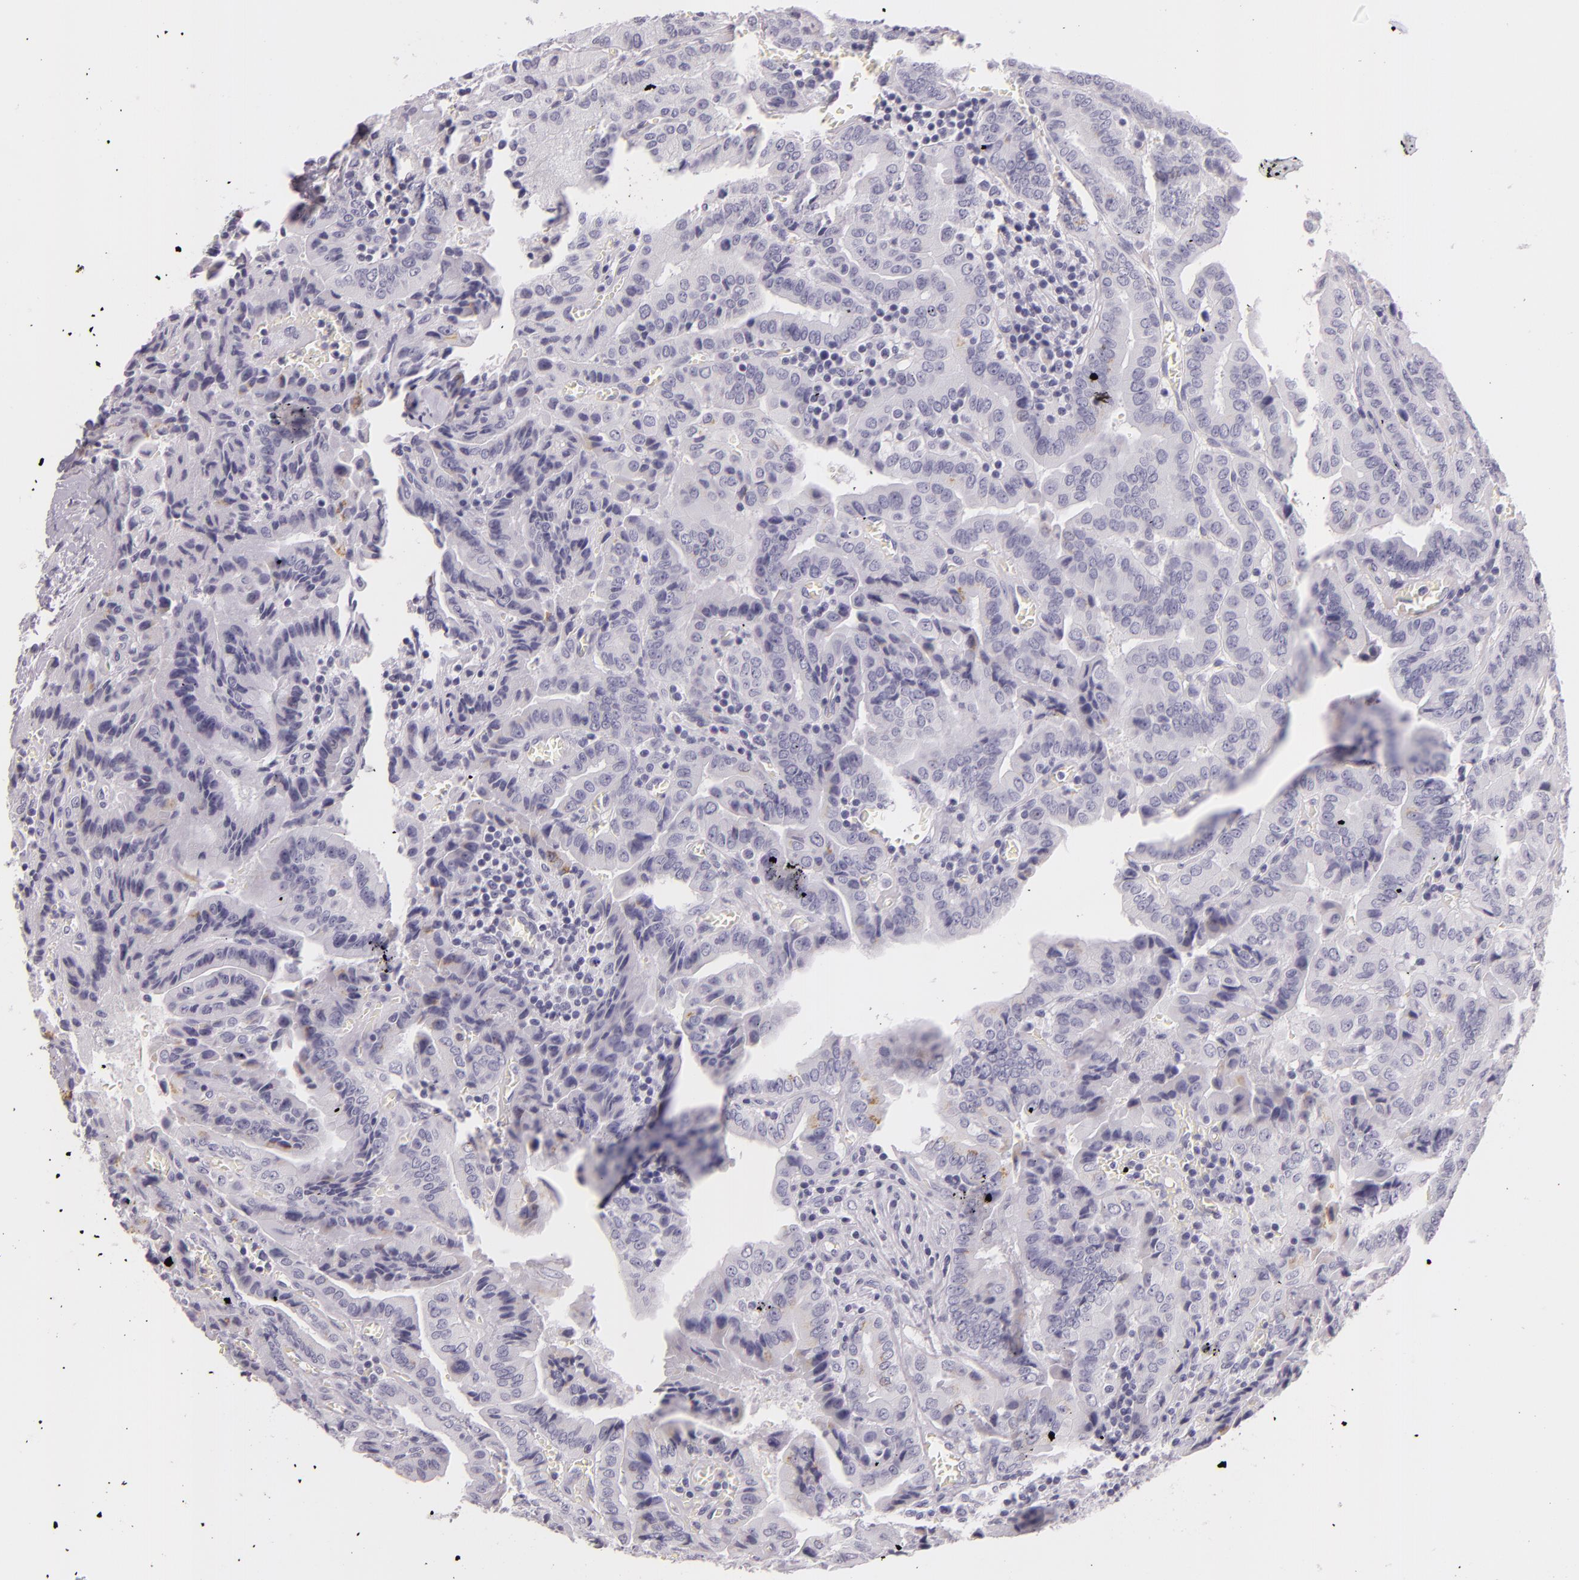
{"staining": {"intensity": "negative", "quantity": "none", "location": "none"}, "tissue": "thyroid cancer", "cell_type": "Tumor cells", "image_type": "cancer", "snomed": [{"axis": "morphology", "description": "Papillary adenocarcinoma, NOS"}, {"axis": "topography", "description": "Thyroid gland"}], "caption": "Thyroid papillary adenocarcinoma stained for a protein using immunohistochemistry reveals no positivity tumor cells.", "gene": "DLG4", "patient": {"sex": "female", "age": 71}}